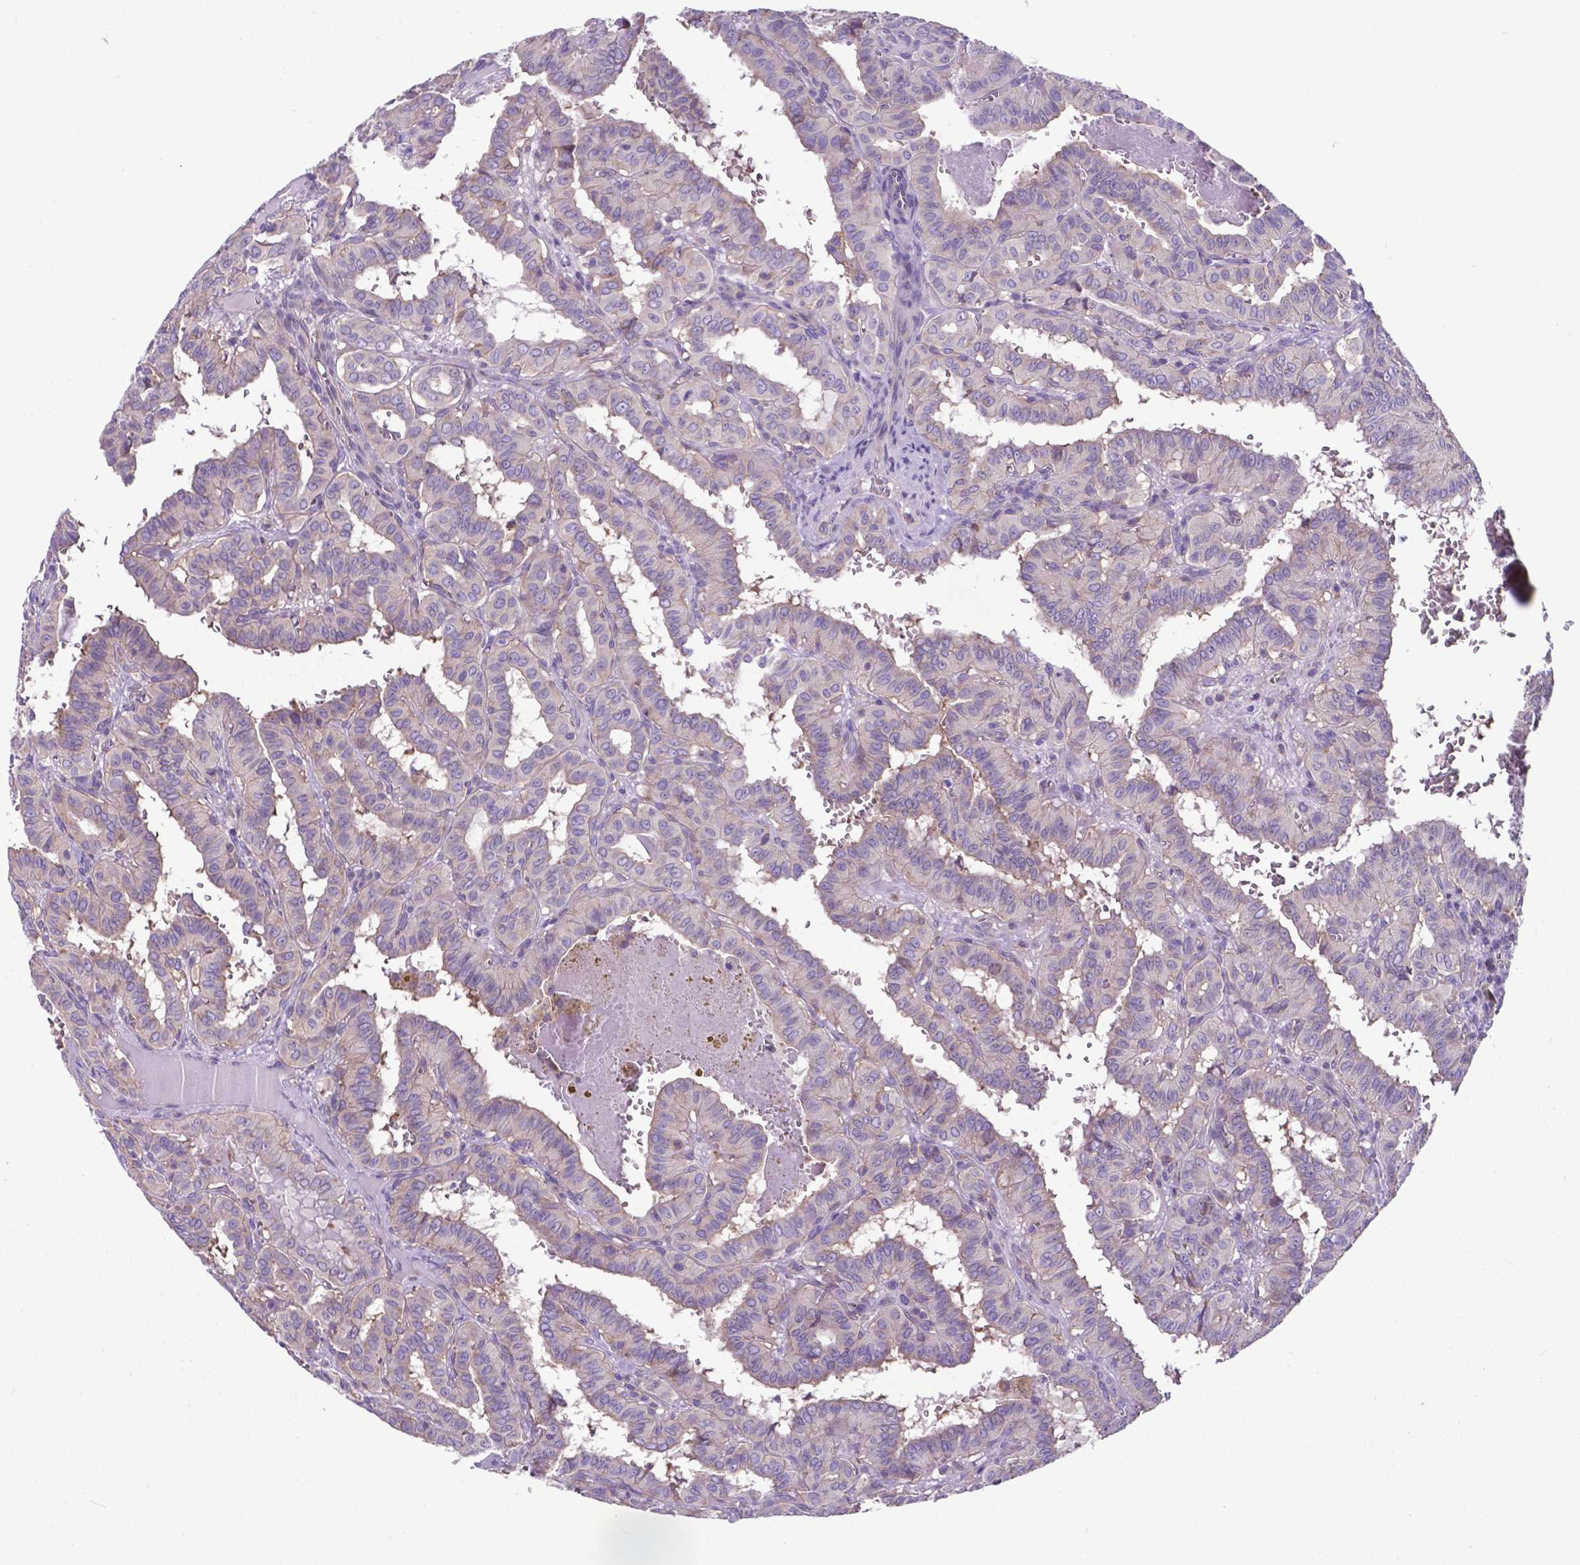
{"staining": {"intensity": "negative", "quantity": "none", "location": "none"}, "tissue": "thyroid cancer", "cell_type": "Tumor cells", "image_type": "cancer", "snomed": [{"axis": "morphology", "description": "Papillary adenocarcinoma, NOS"}, {"axis": "topography", "description": "Thyroid gland"}], "caption": "IHC of human thyroid papillary adenocarcinoma shows no staining in tumor cells.", "gene": "RPL6", "patient": {"sex": "female", "age": 21}}